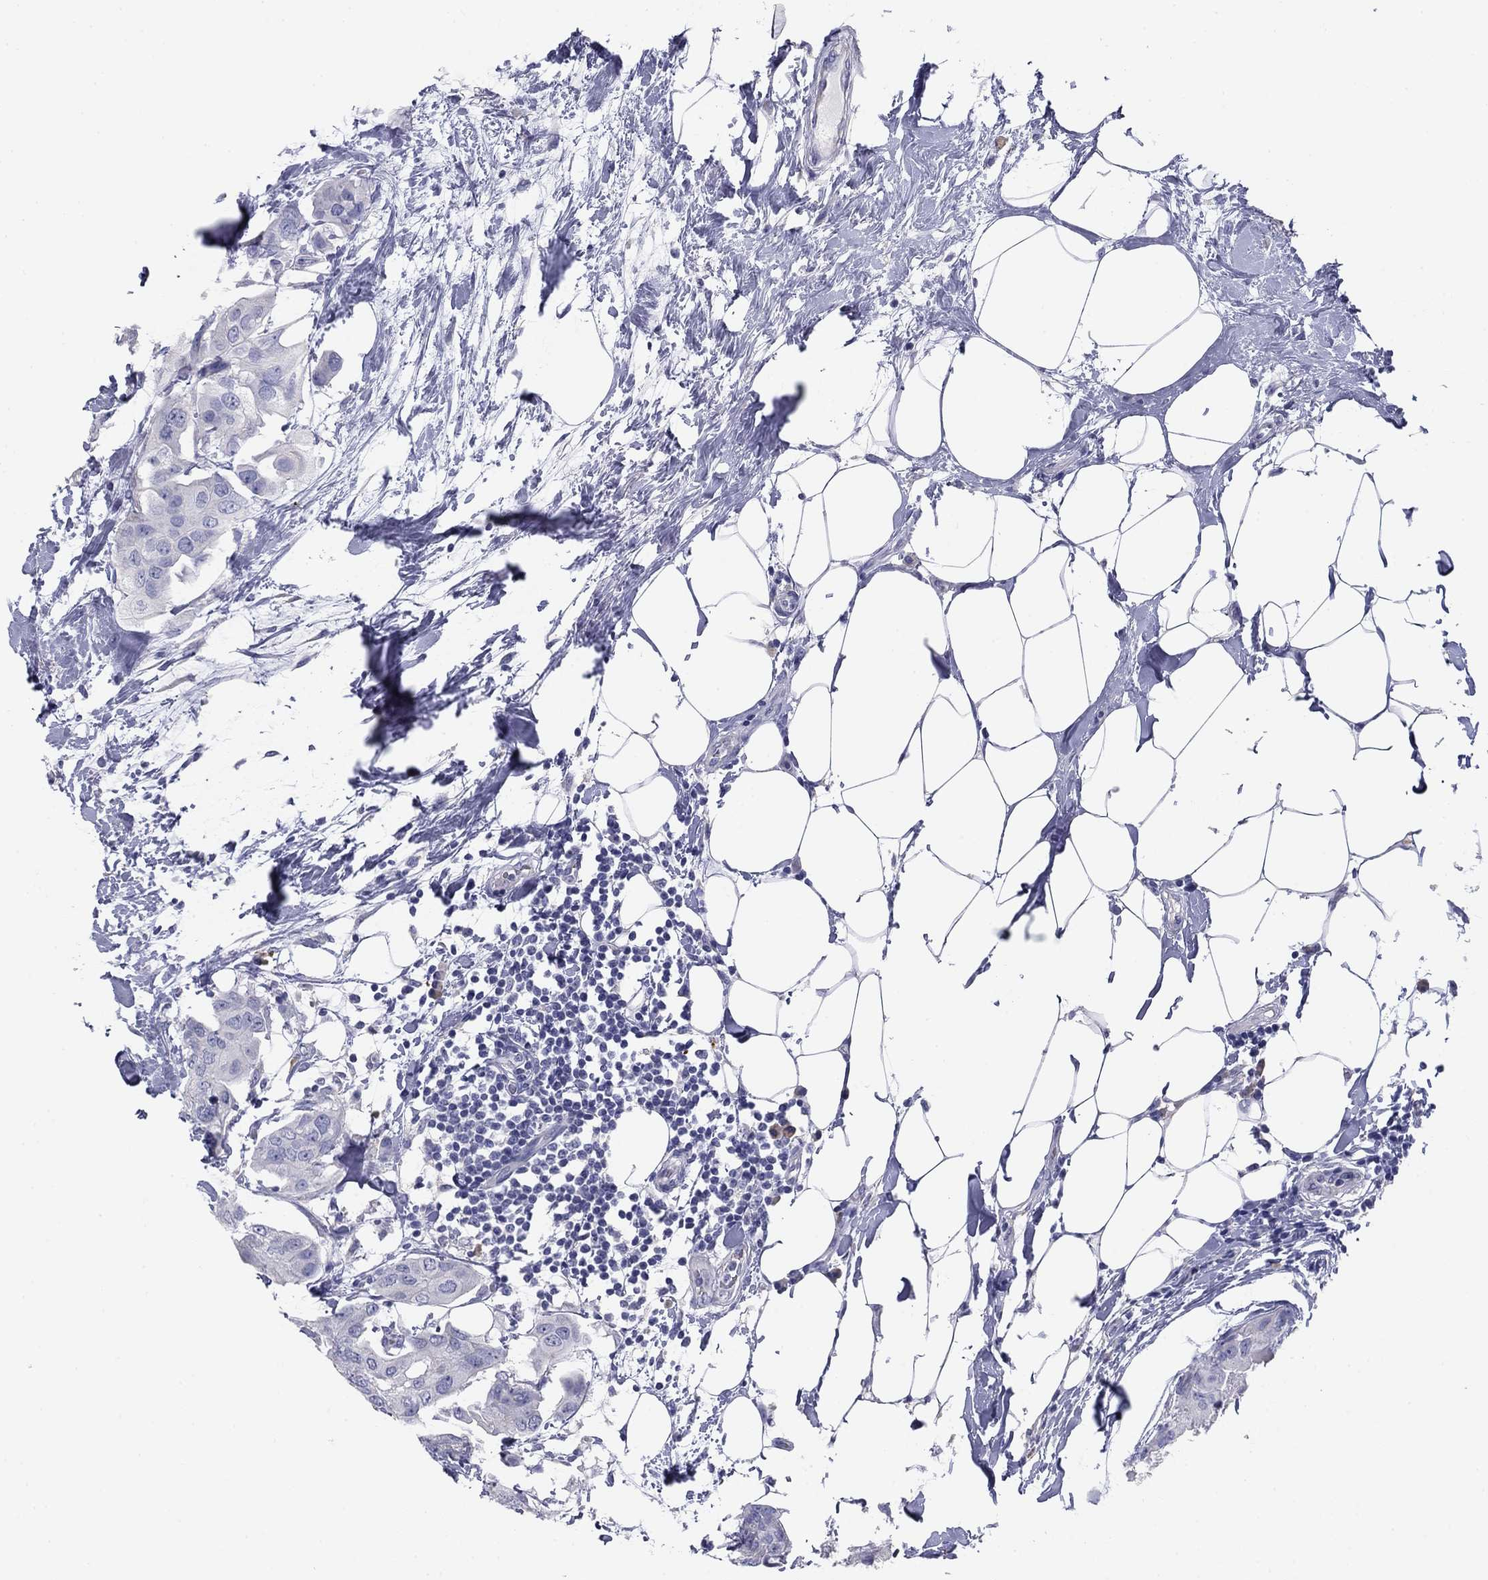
{"staining": {"intensity": "negative", "quantity": "none", "location": "none"}, "tissue": "breast cancer", "cell_type": "Tumor cells", "image_type": "cancer", "snomed": [{"axis": "morphology", "description": "Normal tissue, NOS"}, {"axis": "morphology", "description": "Duct carcinoma"}, {"axis": "topography", "description": "Breast"}], "caption": "IHC of breast cancer (intraductal carcinoma) demonstrates no positivity in tumor cells. (DAB (3,3'-diaminobenzidine) immunohistochemistry, high magnification).", "gene": "GRK7", "patient": {"sex": "female", "age": 40}}